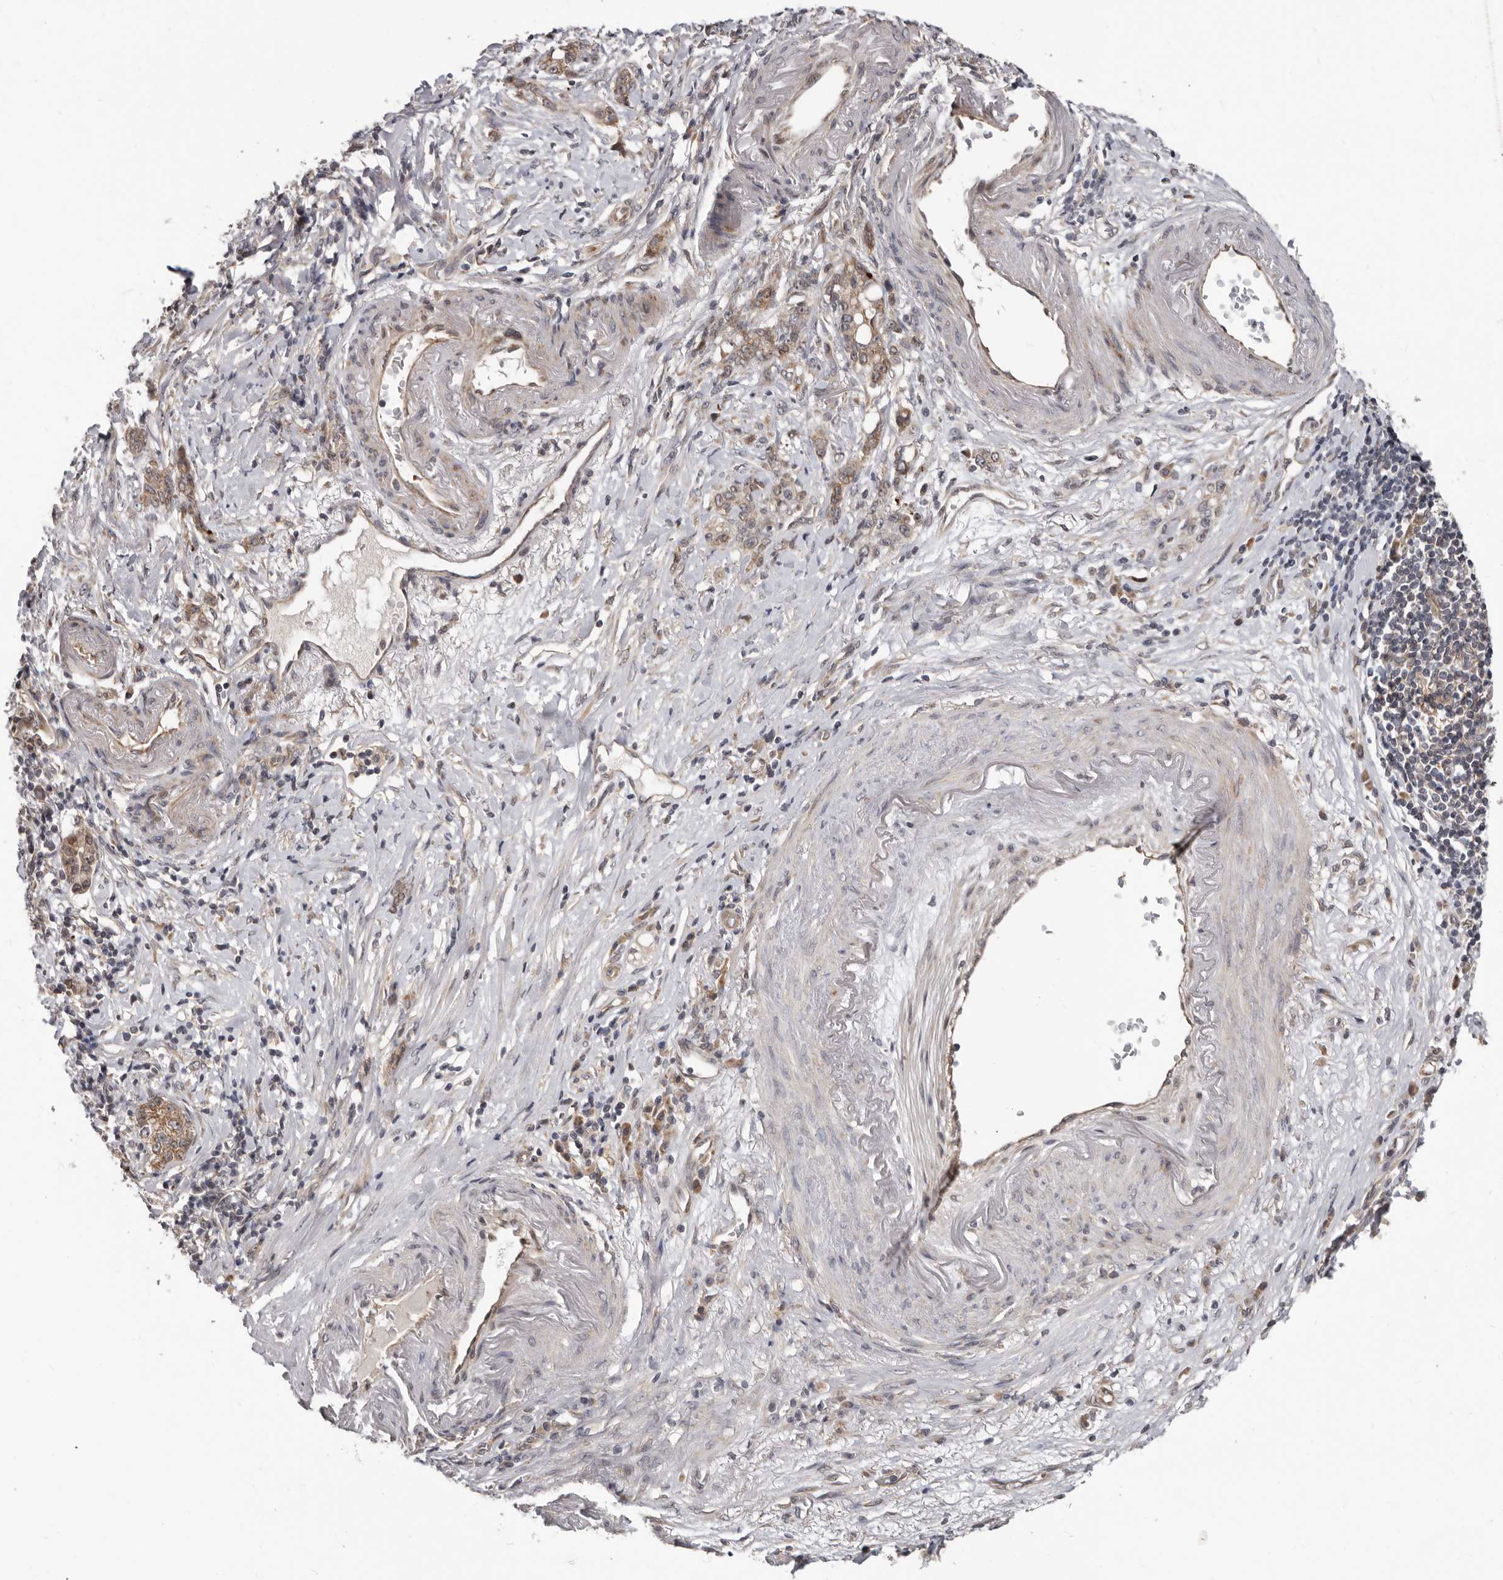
{"staining": {"intensity": "moderate", "quantity": ">75%", "location": "cytoplasmic/membranous"}, "tissue": "stomach cancer", "cell_type": "Tumor cells", "image_type": "cancer", "snomed": [{"axis": "morphology", "description": "Adenocarcinoma, NOS"}, {"axis": "topography", "description": "Stomach, lower"}], "caption": "Immunohistochemistry (IHC) photomicrograph of neoplastic tissue: human stomach adenocarcinoma stained using IHC reveals medium levels of moderate protein expression localized specifically in the cytoplasmic/membranous of tumor cells, appearing as a cytoplasmic/membranous brown color.", "gene": "BAD", "patient": {"sex": "male", "age": 88}}